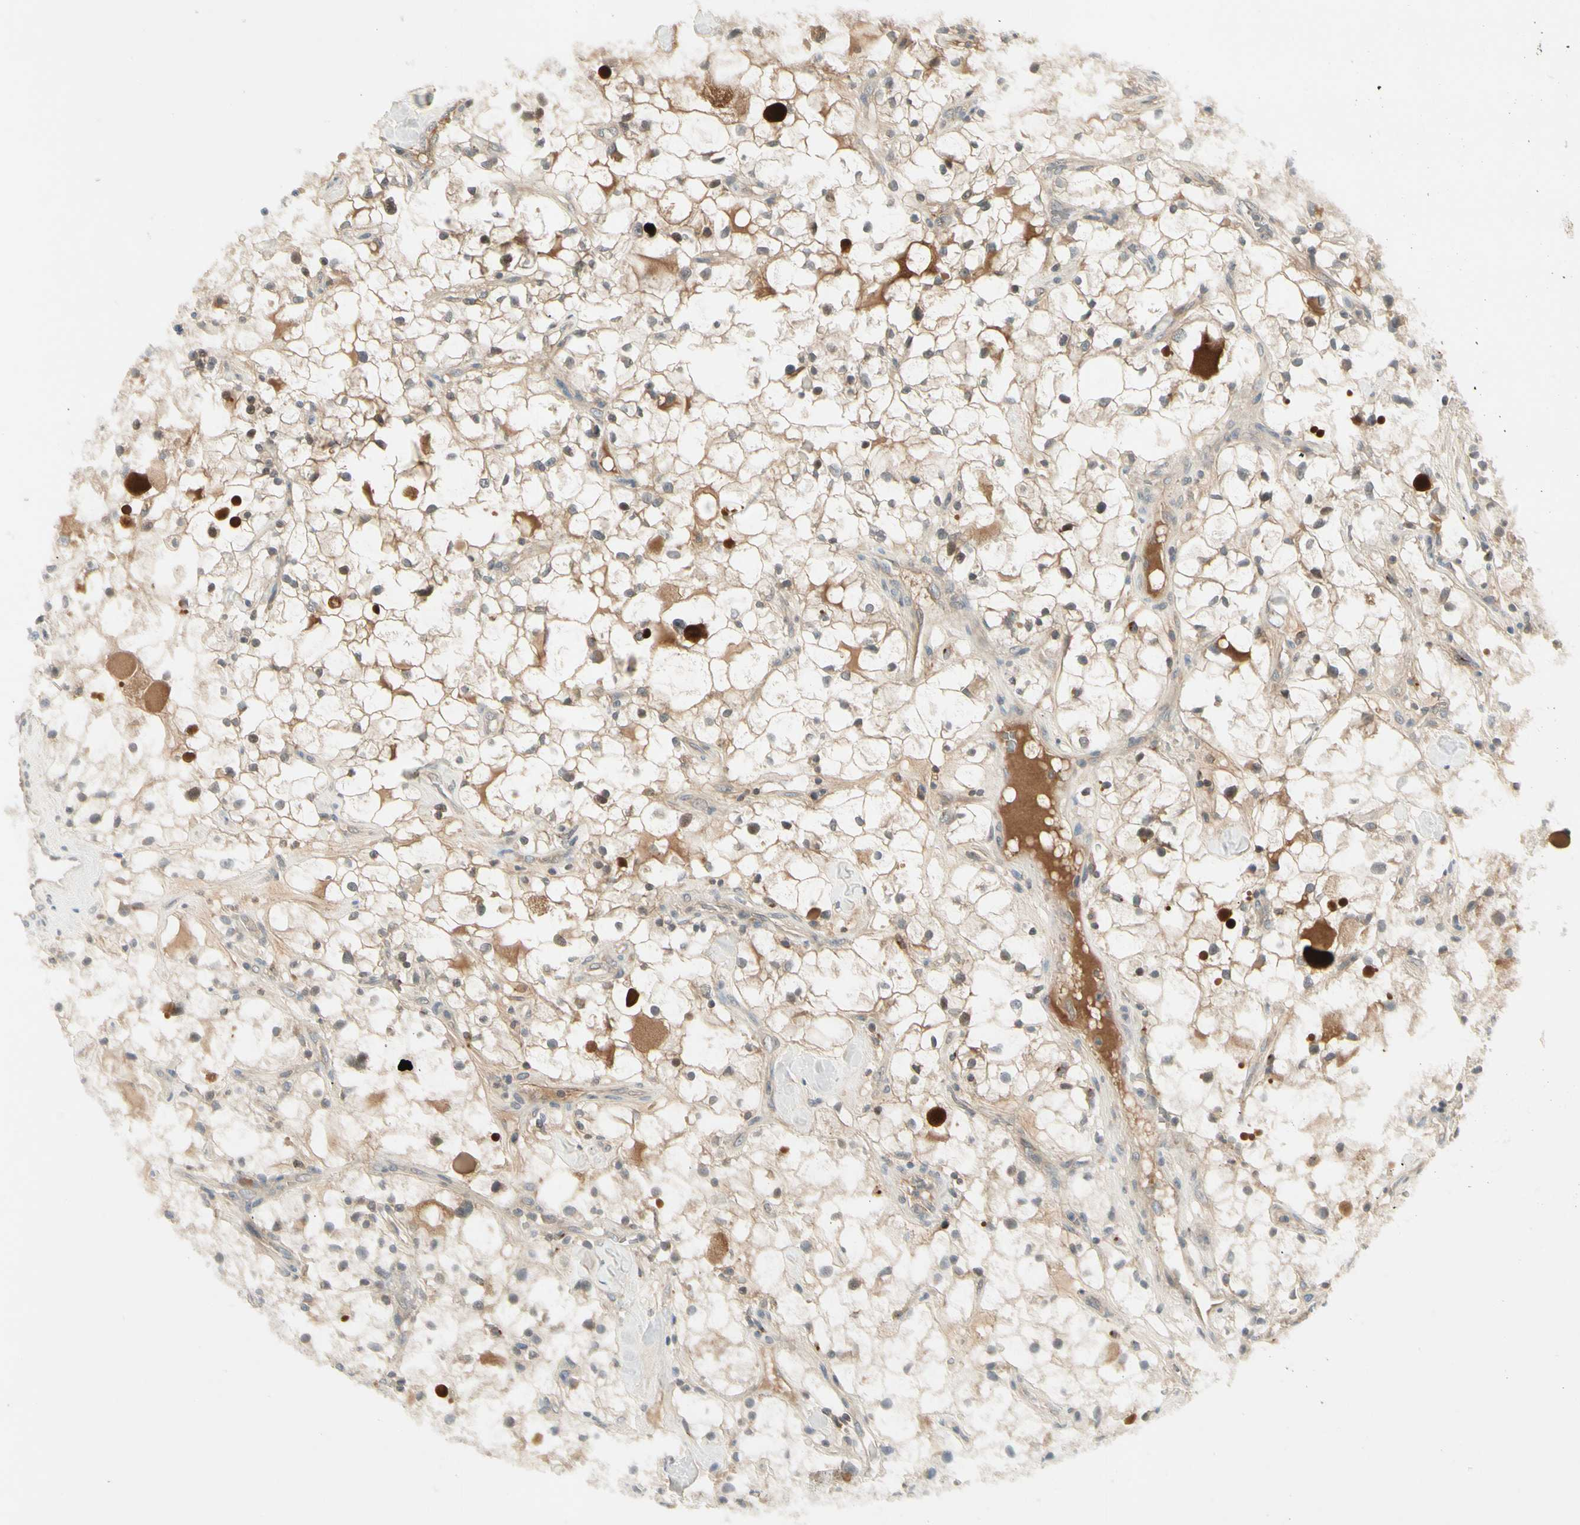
{"staining": {"intensity": "moderate", "quantity": "25%-75%", "location": "cytoplasmic/membranous"}, "tissue": "renal cancer", "cell_type": "Tumor cells", "image_type": "cancer", "snomed": [{"axis": "morphology", "description": "Adenocarcinoma, NOS"}, {"axis": "topography", "description": "Kidney"}], "caption": "This is an image of IHC staining of renal adenocarcinoma, which shows moderate expression in the cytoplasmic/membranous of tumor cells.", "gene": "CCL4", "patient": {"sex": "female", "age": 60}}